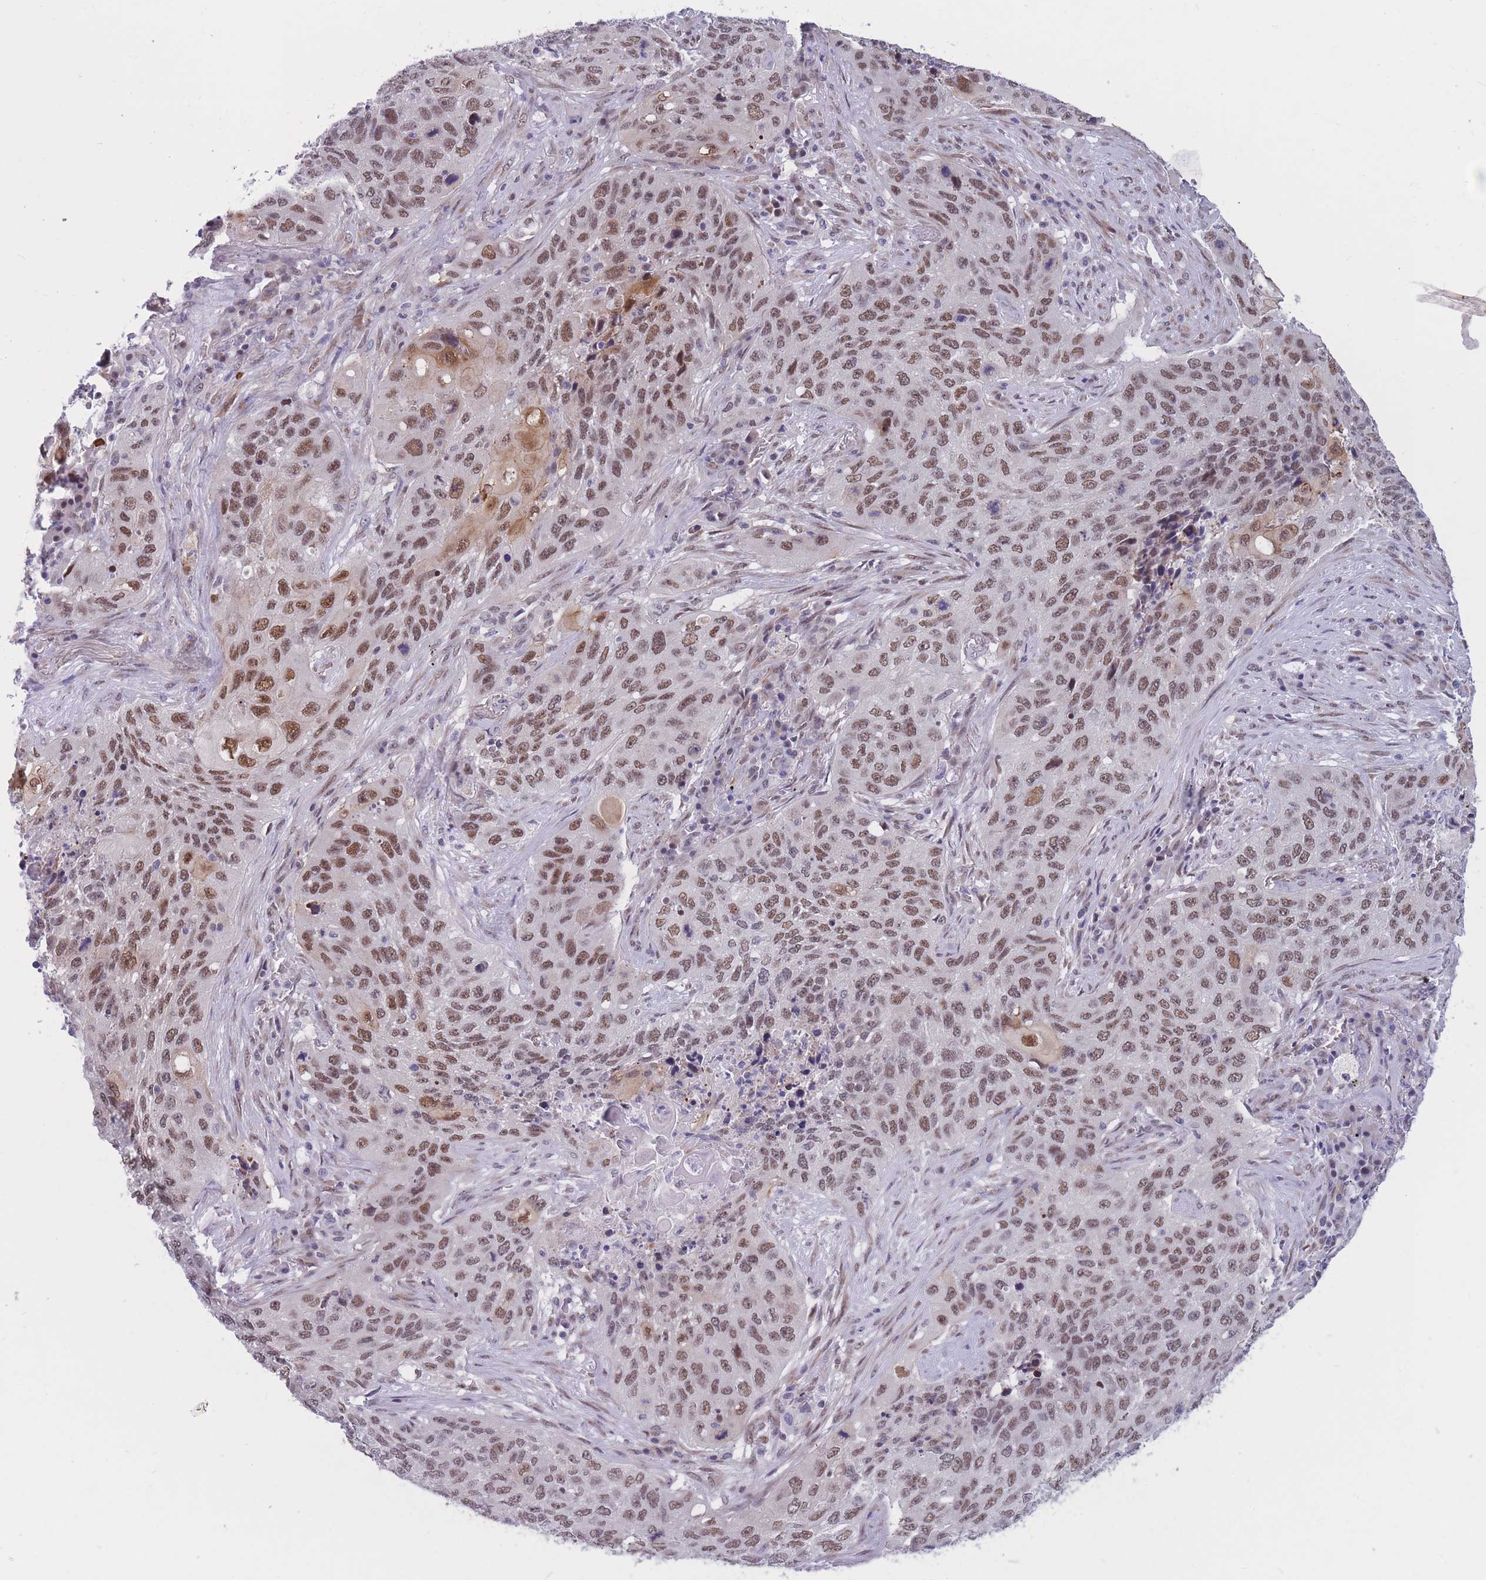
{"staining": {"intensity": "moderate", "quantity": ">75%", "location": "nuclear"}, "tissue": "lung cancer", "cell_type": "Tumor cells", "image_type": "cancer", "snomed": [{"axis": "morphology", "description": "Squamous cell carcinoma, NOS"}, {"axis": "topography", "description": "Lung"}], "caption": "Human squamous cell carcinoma (lung) stained with a brown dye shows moderate nuclear positive positivity in approximately >75% of tumor cells.", "gene": "BCL9L", "patient": {"sex": "female", "age": 63}}